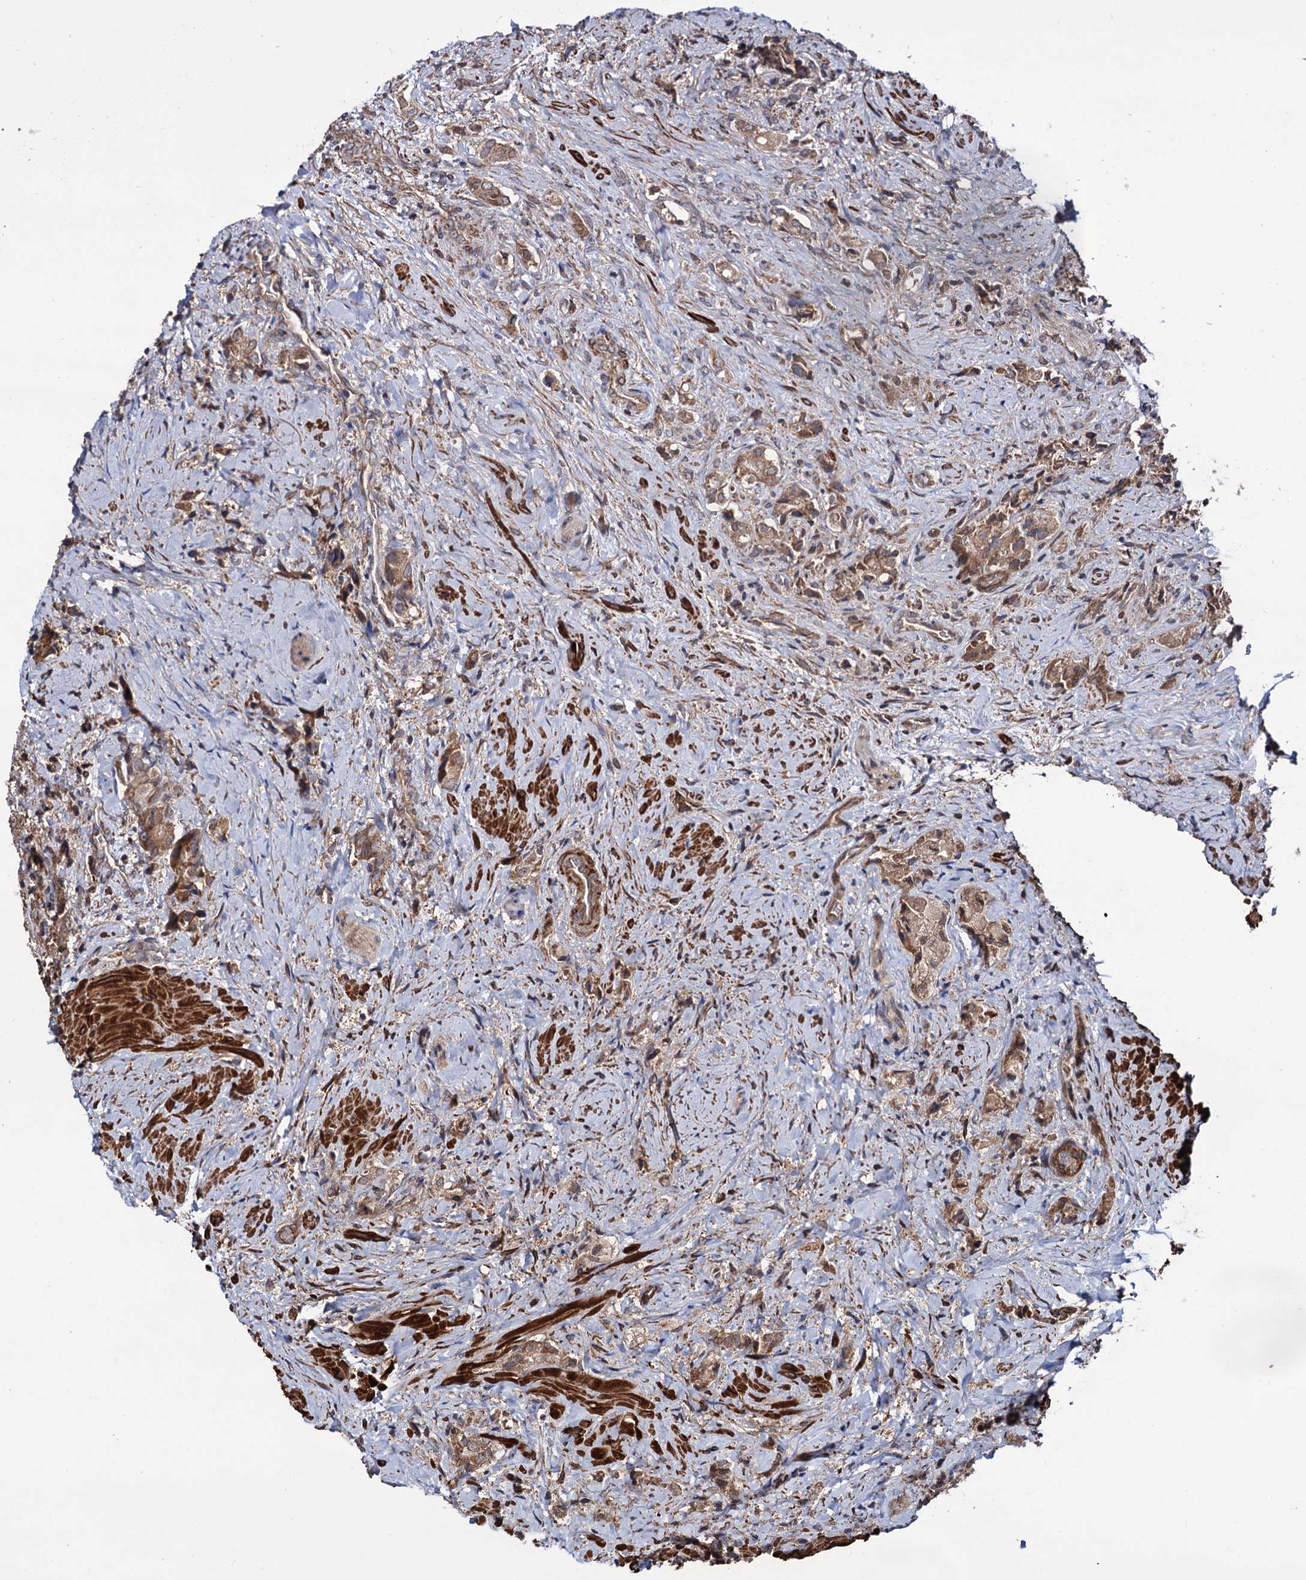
{"staining": {"intensity": "moderate", "quantity": ">75%", "location": "cytoplasmic/membranous"}, "tissue": "prostate cancer", "cell_type": "Tumor cells", "image_type": "cancer", "snomed": [{"axis": "morphology", "description": "Adenocarcinoma, High grade"}, {"axis": "topography", "description": "Prostate"}], "caption": "Brown immunohistochemical staining in prostate cancer (adenocarcinoma (high-grade)) displays moderate cytoplasmic/membranous expression in approximately >75% of tumor cells.", "gene": "FERMT2", "patient": {"sex": "male", "age": 65}}